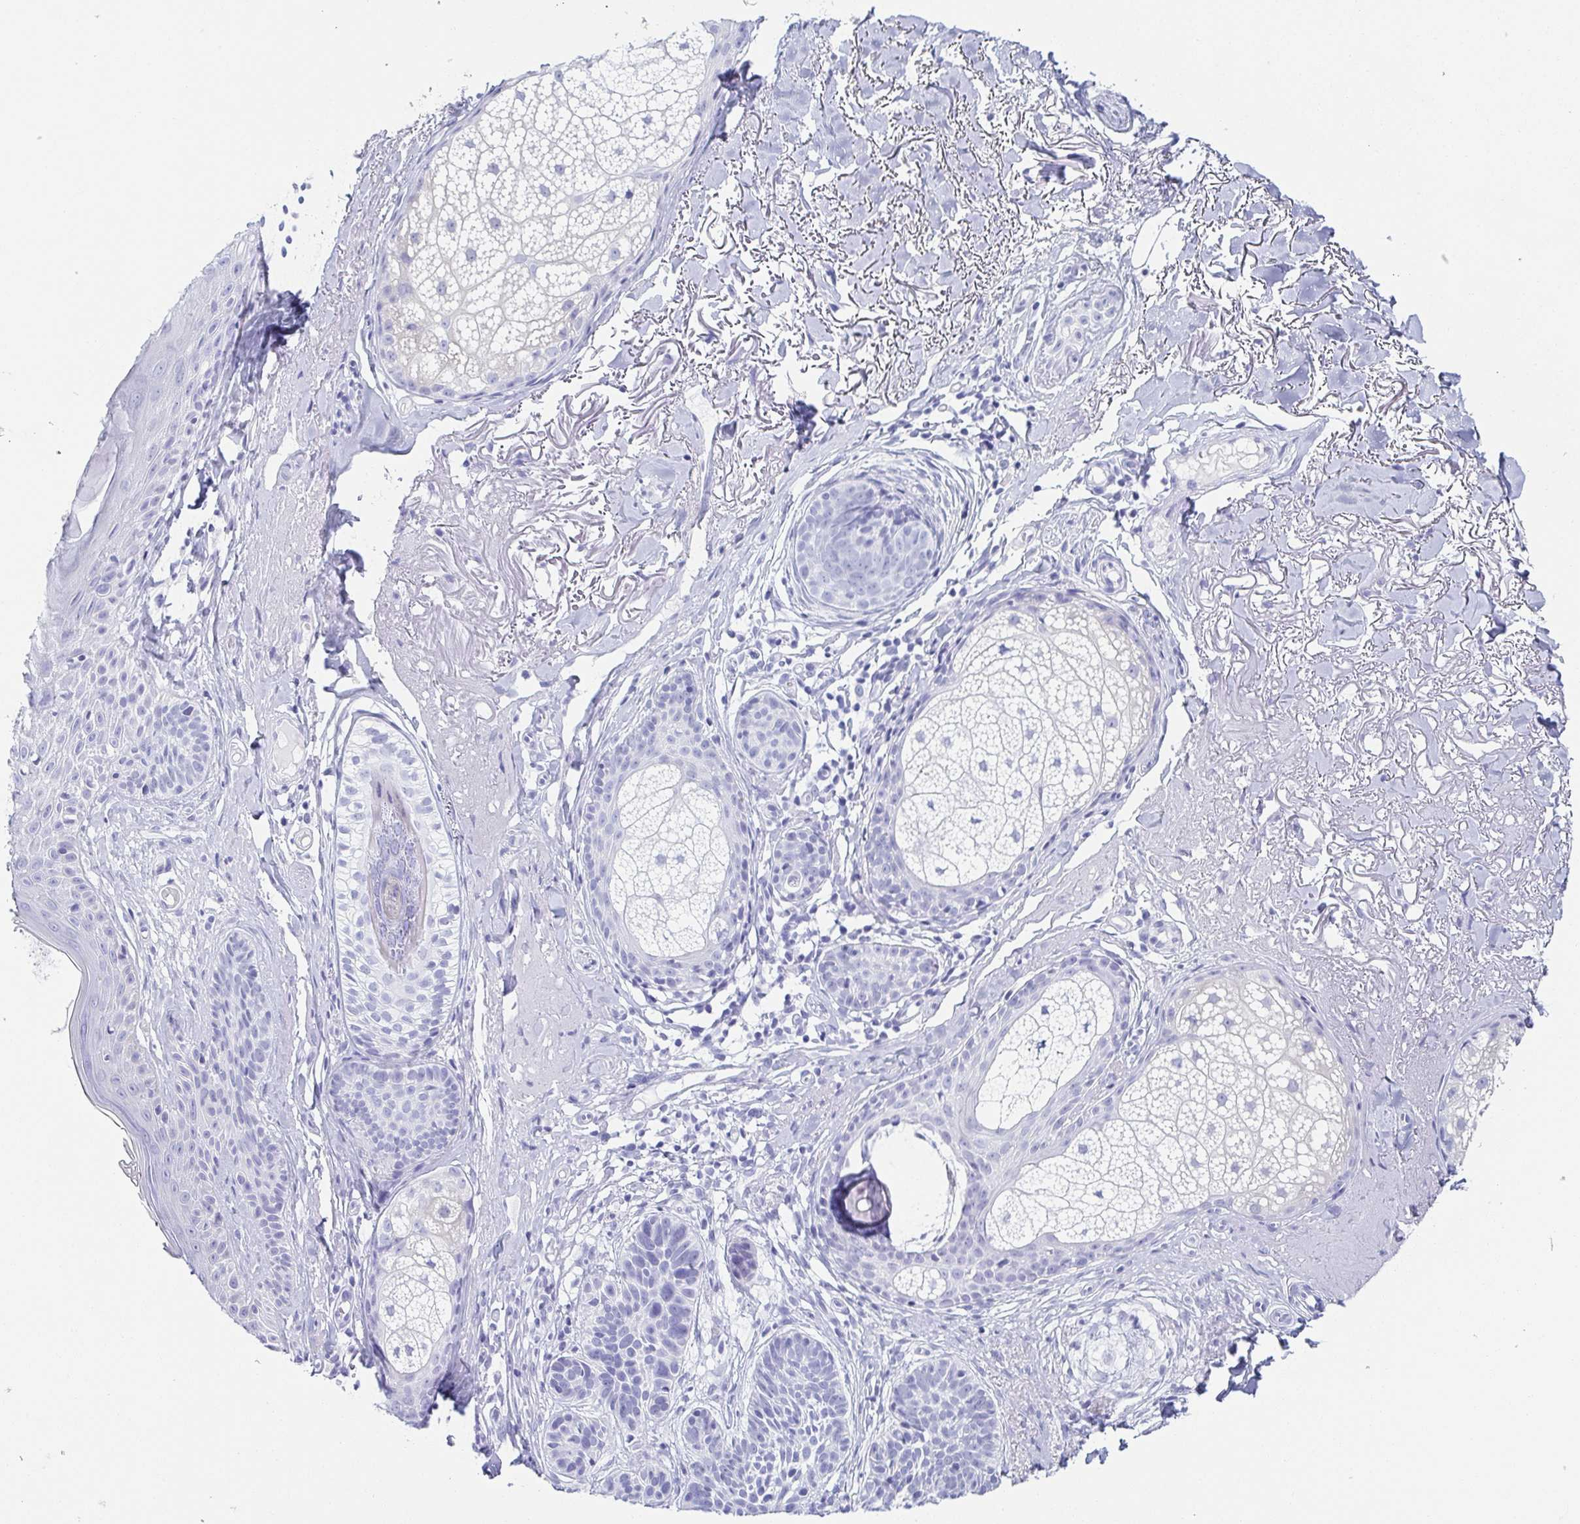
{"staining": {"intensity": "negative", "quantity": "none", "location": "none"}, "tissue": "skin cancer", "cell_type": "Tumor cells", "image_type": "cancer", "snomed": [{"axis": "morphology", "description": "Basal cell carcinoma"}, {"axis": "topography", "description": "Skin"}], "caption": "Histopathology image shows no protein positivity in tumor cells of skin basal cell carcinoma tissue. (DAB immunohistochemistry (IHC) visualized using brightfield microscopy, high magnification).", "gene": "ZG16B", "patient": {"sex": "male", "age": 78}}